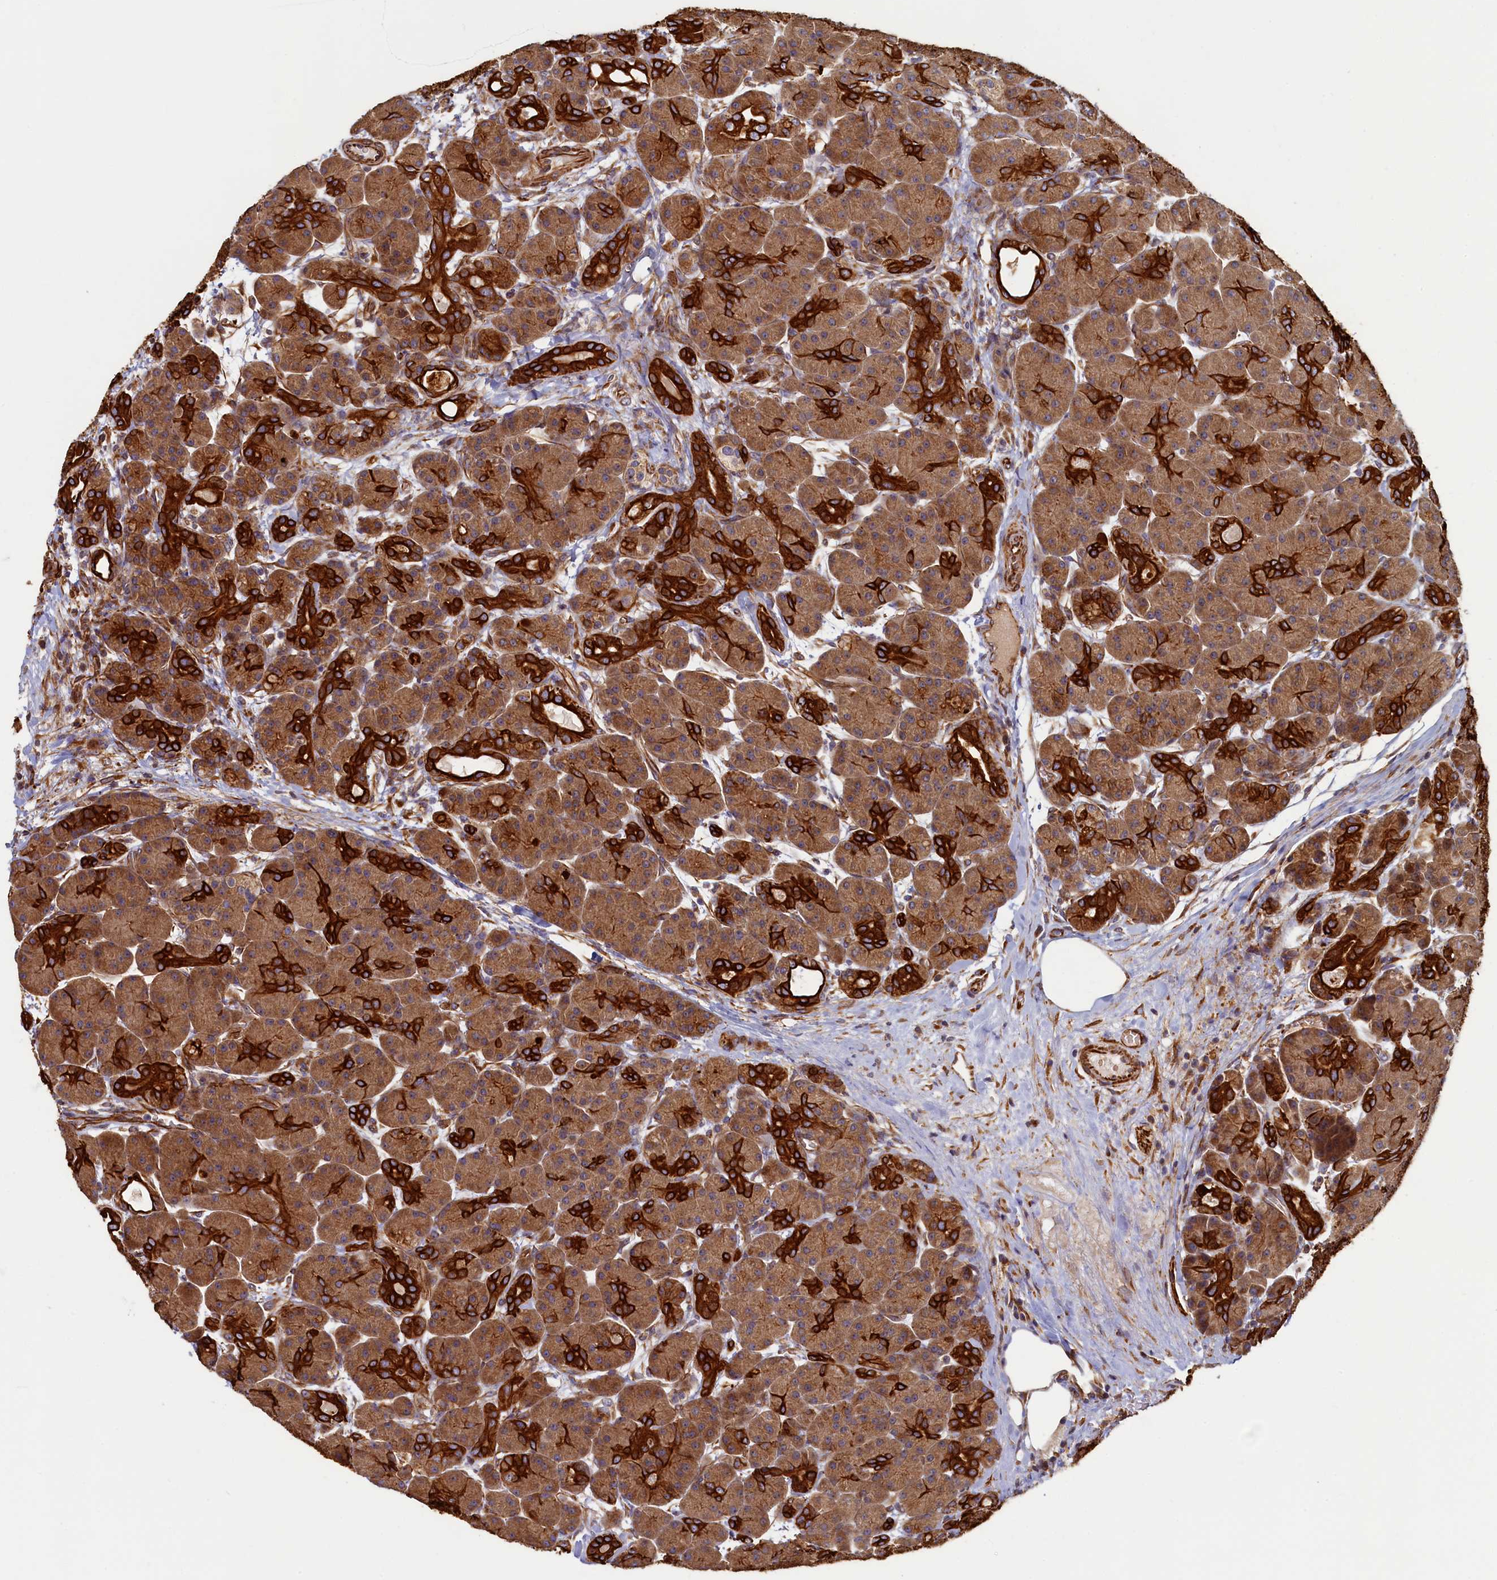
{"staining": {"intensity": "strong", "quantity": "25%-75%", "location": "cytoplasmic/membranous"}, "tissue": "pancreas", "cell_type": "Exocrine glandular cells", "image_type": "normal", "snomed": [{"axis": "morphology", "description": "Normal tissue, NOS"}, {"axis": "topography", "description": "Pancreas"}], "caption": "IHC photomicrograph of normal pancreas: human pancreas stained using immunohistochemistry (IHC) shows high levels of strong protein expression localized specifically in the cytoplasmic/membranous of exocrine glandular cells, appearing as a cytoplasmic/membranous brown color.", "gene": "LRRC57", "patient": {"sex": "male", "age": 63}}